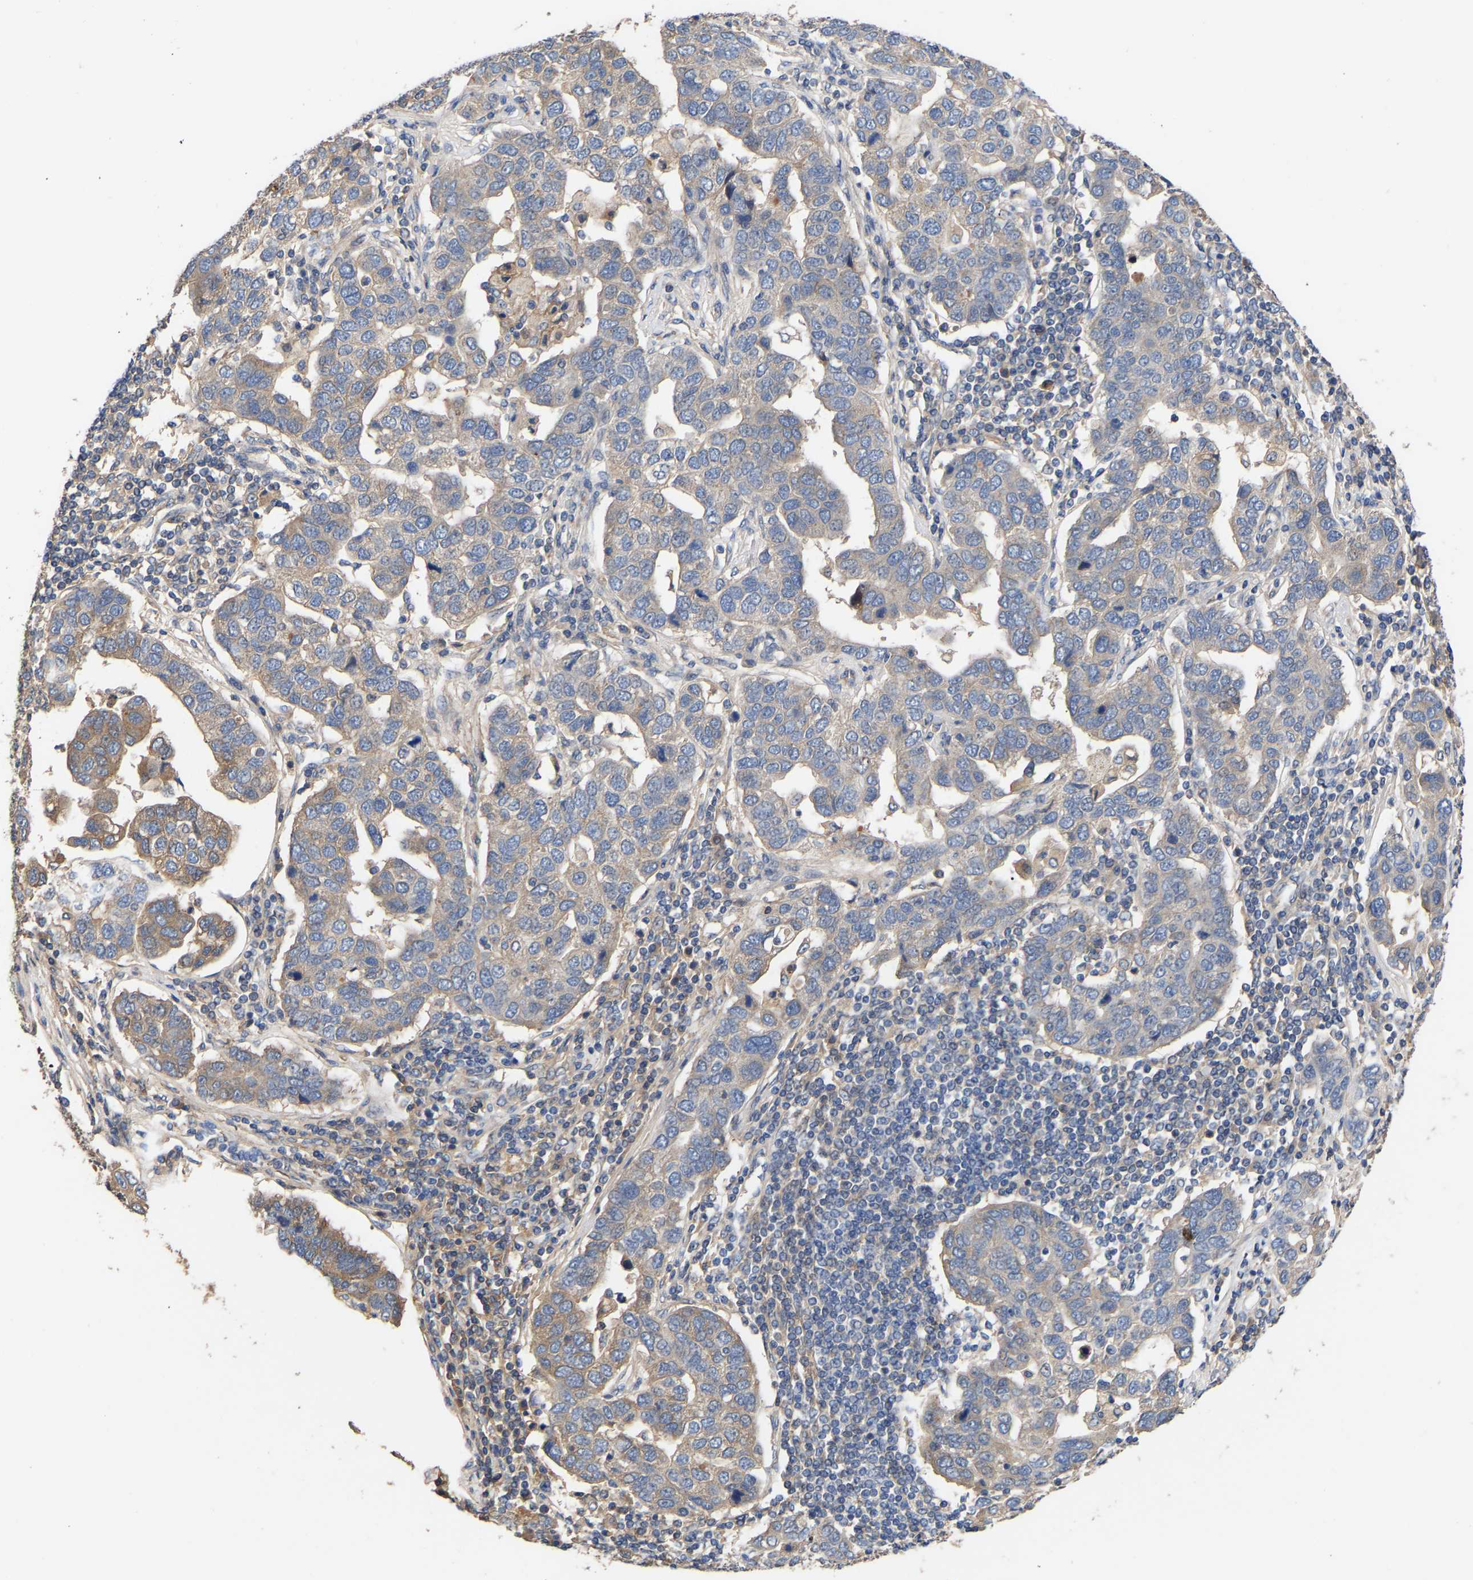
{"staining": {"intensity": "weak", "quantity": "25%-75%", "location": "cytoplasmic/membranous"}, "tissue": "pancreatic cancer", "cell_type": "Tumor cells", "image_type": "cancer", "snomed": [{"axis": "morphology", "description": "Adenocarcinoma, NOS"}, {"axis": "topography", "description": "Pancreas"}], "caption": "Tumor cells reveal low levels of weak cytoplasmic/membranous expression in about 25%-75% of cells in pancreatic cancer.", "gene": "KASH5", "patient": {"sex": "female", "age": 61}}